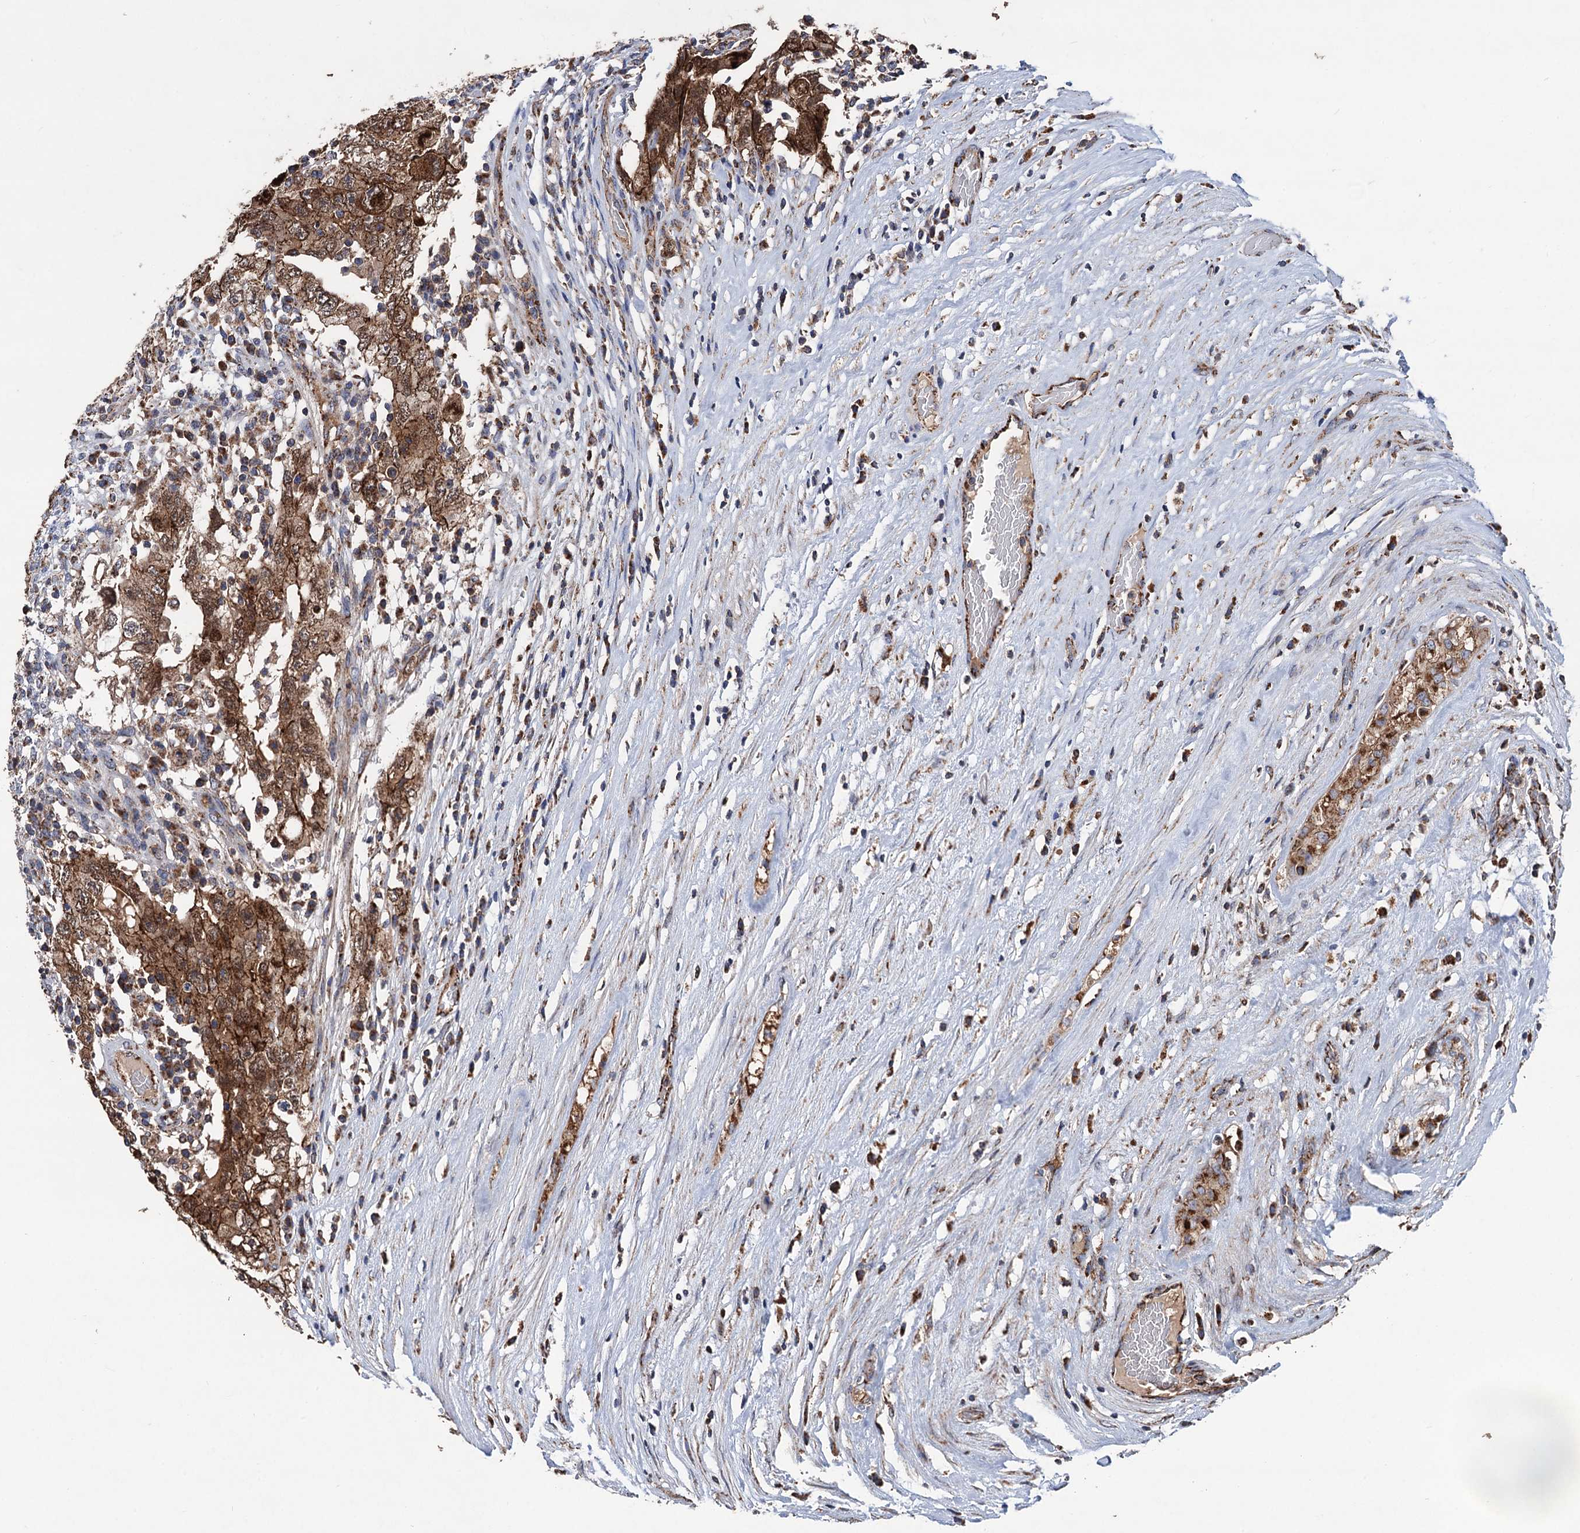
{"staining": {"intensity": "moderate", "quantity": ">75%", "location": "cytoplasmic/membranous"}, "tissue": "testis cancer", "cell_type": "Tumor cells", "image_type": "cancer", "snomed": [{"axis": "morphology", "description": "Carcinoma, Embryonal, NOS"}, {"axis": "topography", "description": "Testis"}], "caption": "Immunohistochemistry (IHC) (DAB (3,3'-diaminobenzidine)) staining of human testis embryonal carcinoma reveals moderate cytoplasmic/membranous protein staining in approximately >75% of tumor cells.", "gene": "DGLUCY", "patient": {"sex": "male", "age": 26}}